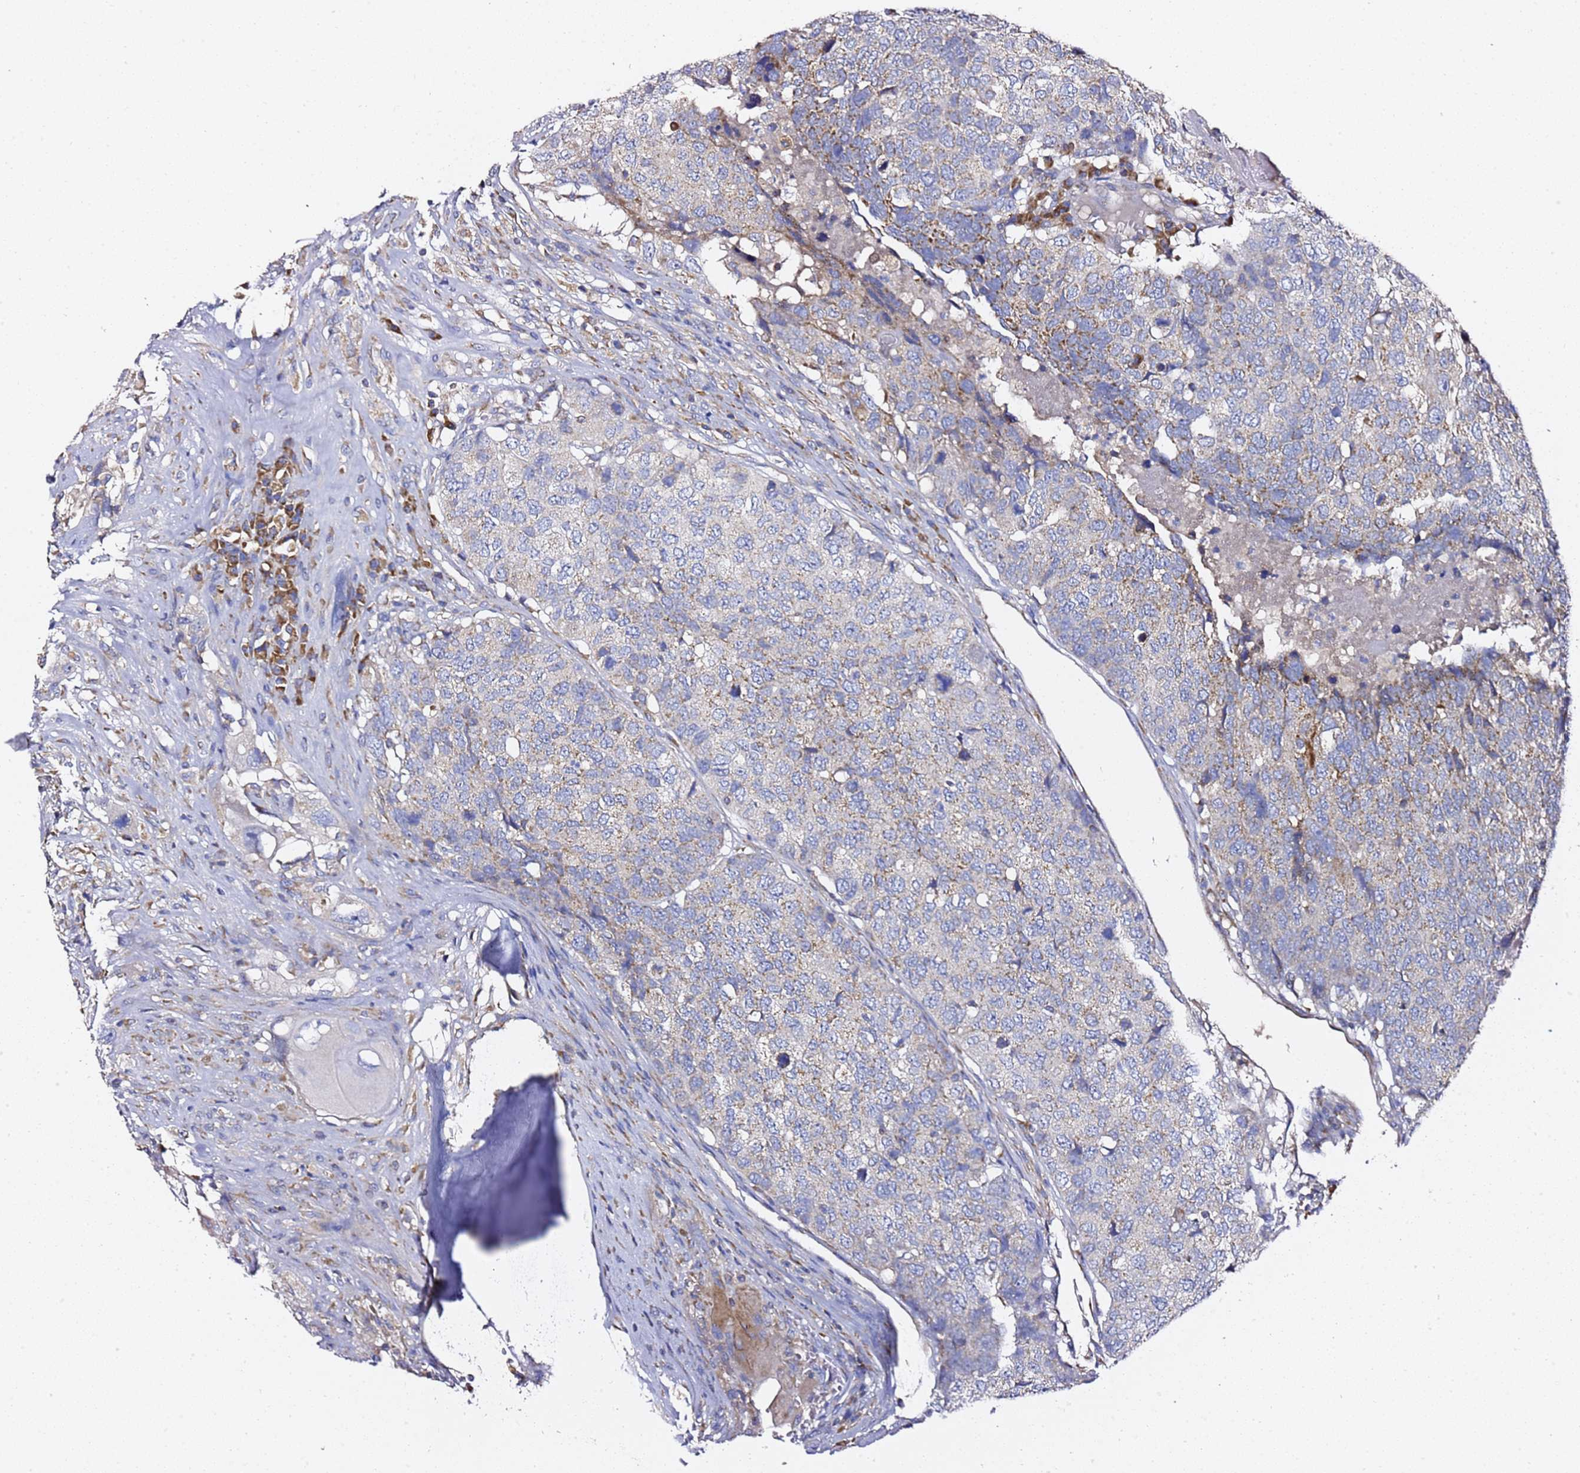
{"staining": {"intensity": "moderate", "quantity": "<25%", "location": "cytoplasmic/membranous"}, "tissue": "head and neck cancer", "cell_type": "Tumor cells", "image_type": "cancer", "snomed": [{"axis": "morphology", "description": "Squamous cell carcinoma, NOS"}, {"axis": "topography", "description": "Head-Neck"}], "caption": "Human squamous cell carcinoma (head and neck) stained with a brown dye shows moderate cytoplasmic/membranous positive staining in about <25% of tumor cells.", "gene": "C19orf12", "patient": {"sex": "male", "age": 66}}